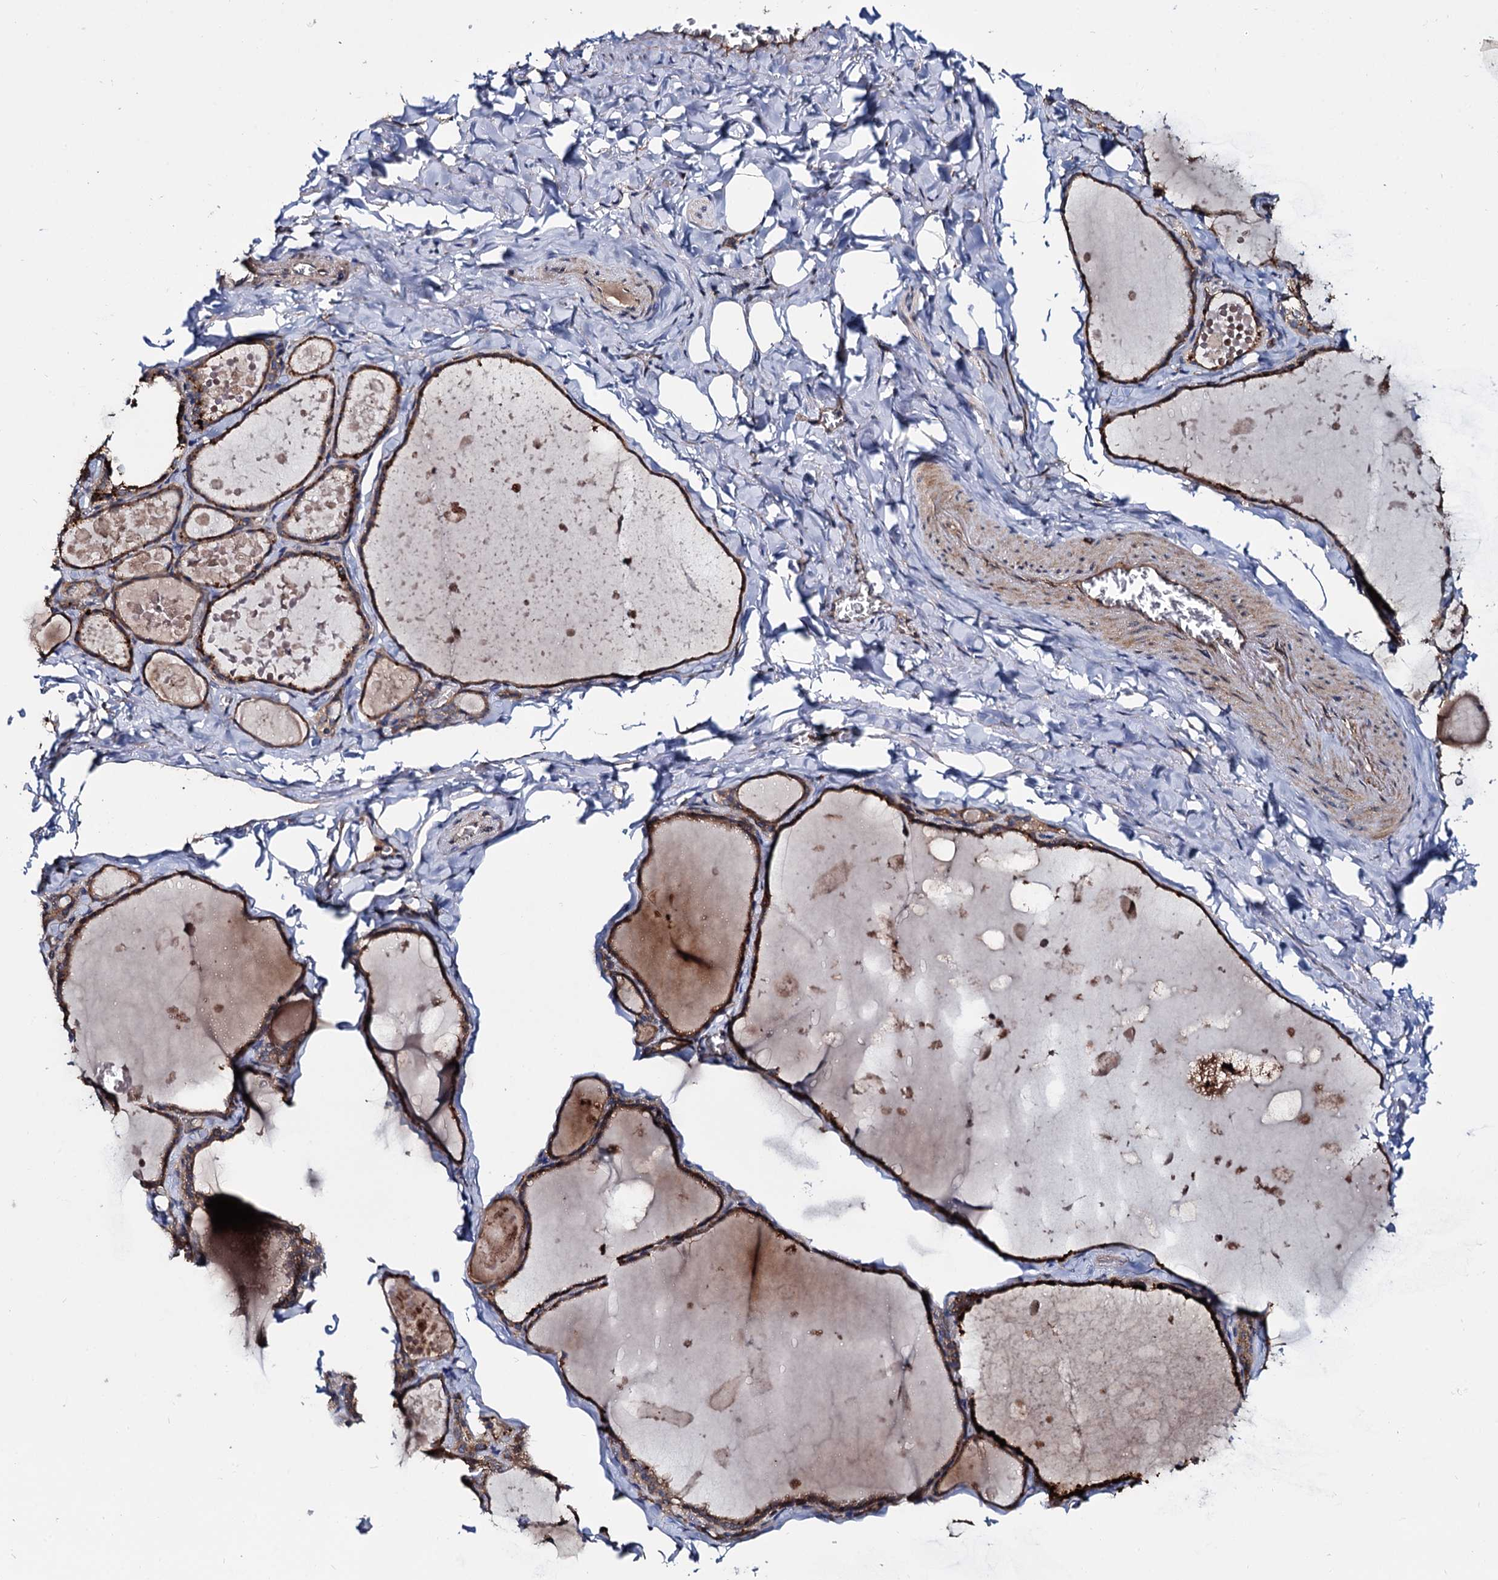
{"staining": {"intensity": "moderate", "quantity": ">75%", "location": "cytoplasmic/membranous"}, "tissue": "thyroid gland", "cell_type": "Glandular cells", "image_type": "normal", "snomed": [{"axis": "morphology", "description": "Normal tissue, NOS"}, {"axis": "topography", "description": "Thyroid gland"}], "caption": "Immunohistochemical staining of normal thyroid gland demonstrates moderate cytoplasmic/membranous protein positivity in about >75% of glandular cells.", "gene": "CEP192", "patient": {"sex": "male", "age": 56}}